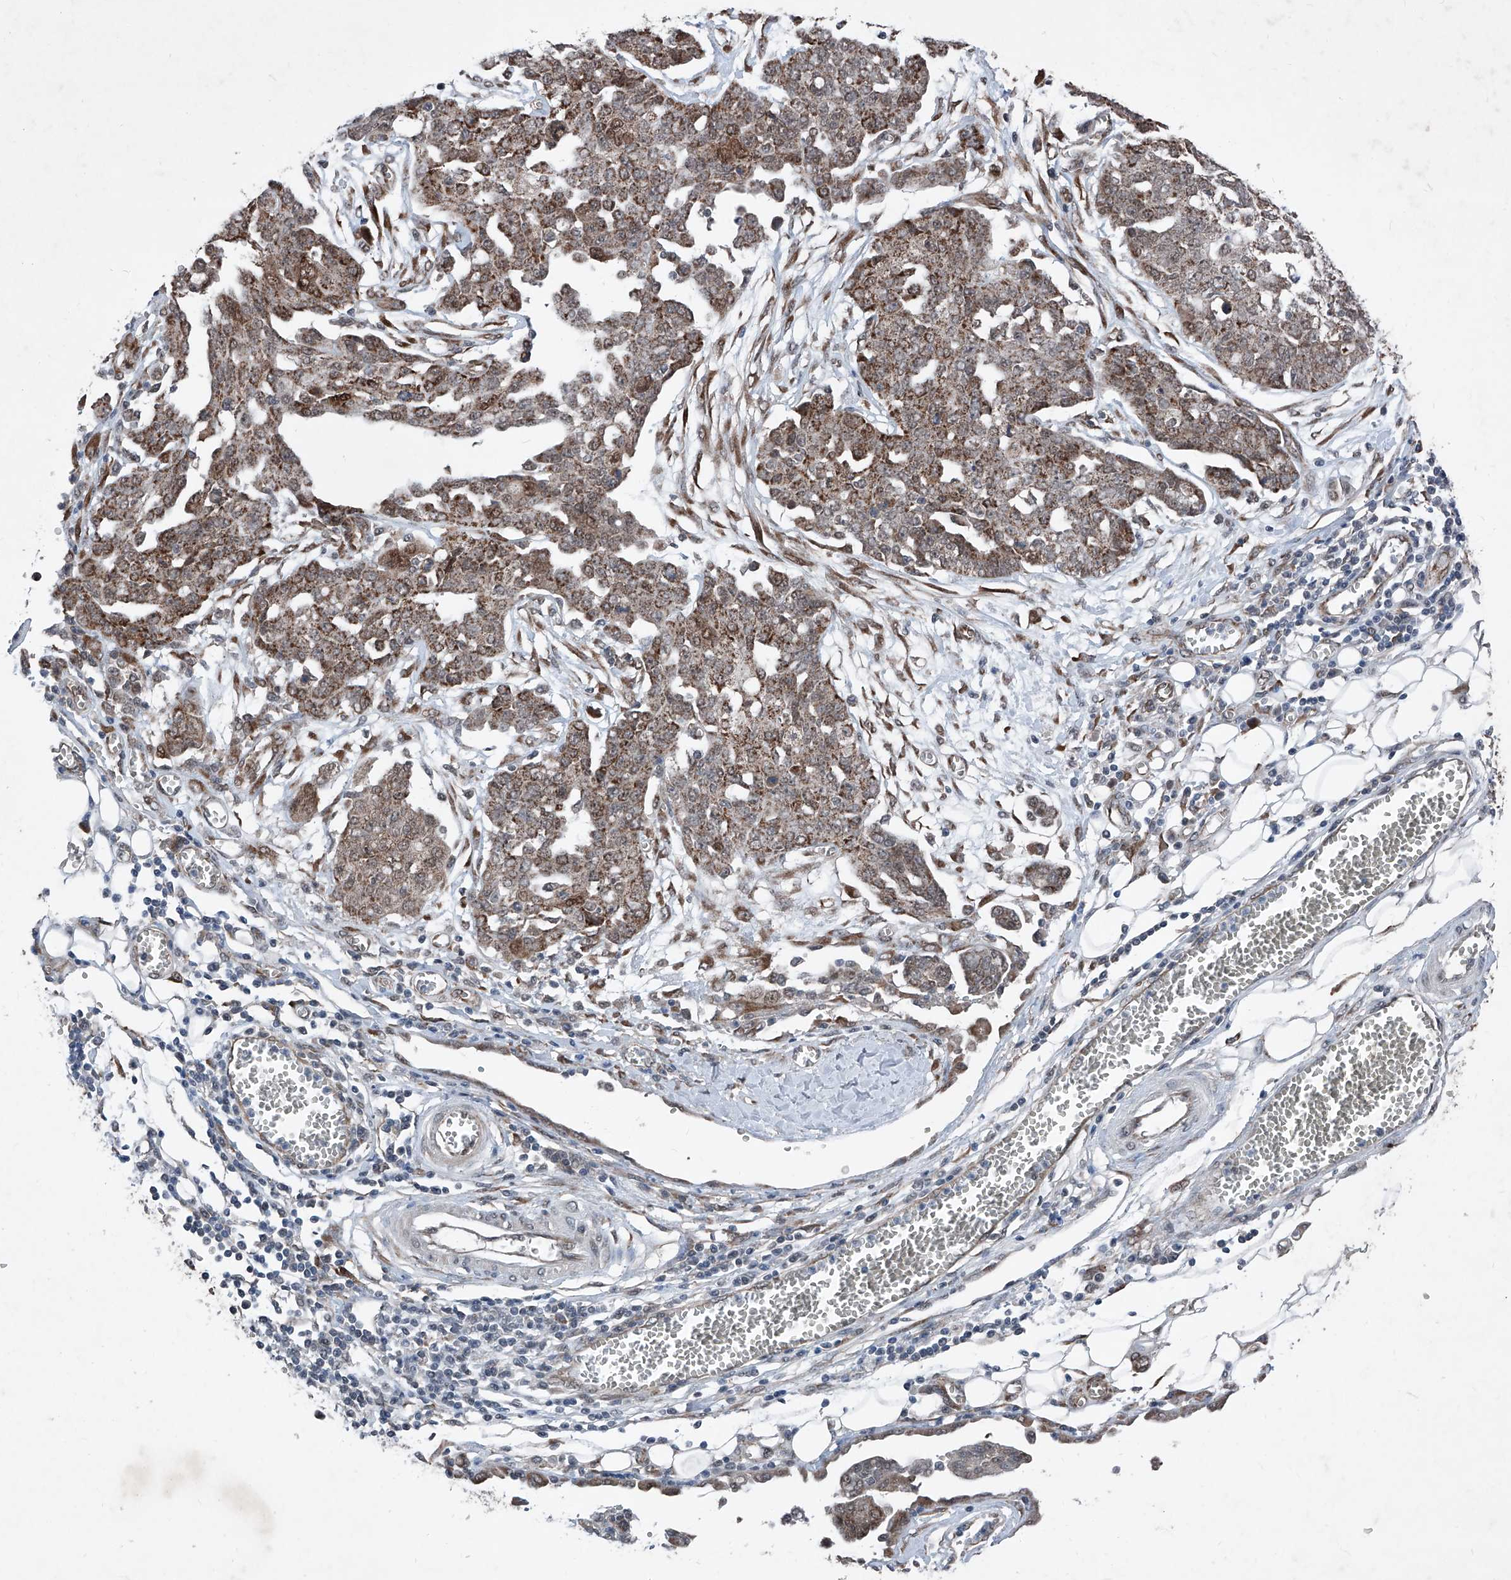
{"staining": {"intensity": "moderate", "quantity": ">75%", "location": "cytoplasmic/membranous"}, "tissue": "ovarian cancer", "cell_type": "Tumor cells", "image_type": "cancer", "snomed": [{"axis": "morphology", "description": "Cystadenocarcinoma, serous, NOS"}, {"axis": "topography", "description": "Soft tissue"}, {"axis": "topography", "description": "Ovary"}], "caption": "Human ovarian cancer (serous cystadenocarcinoma) stained with a protein marker reveals moderate staining in tumor cells.", "gene": "COA7", "patient": {"sex": "female", "age": 57}}